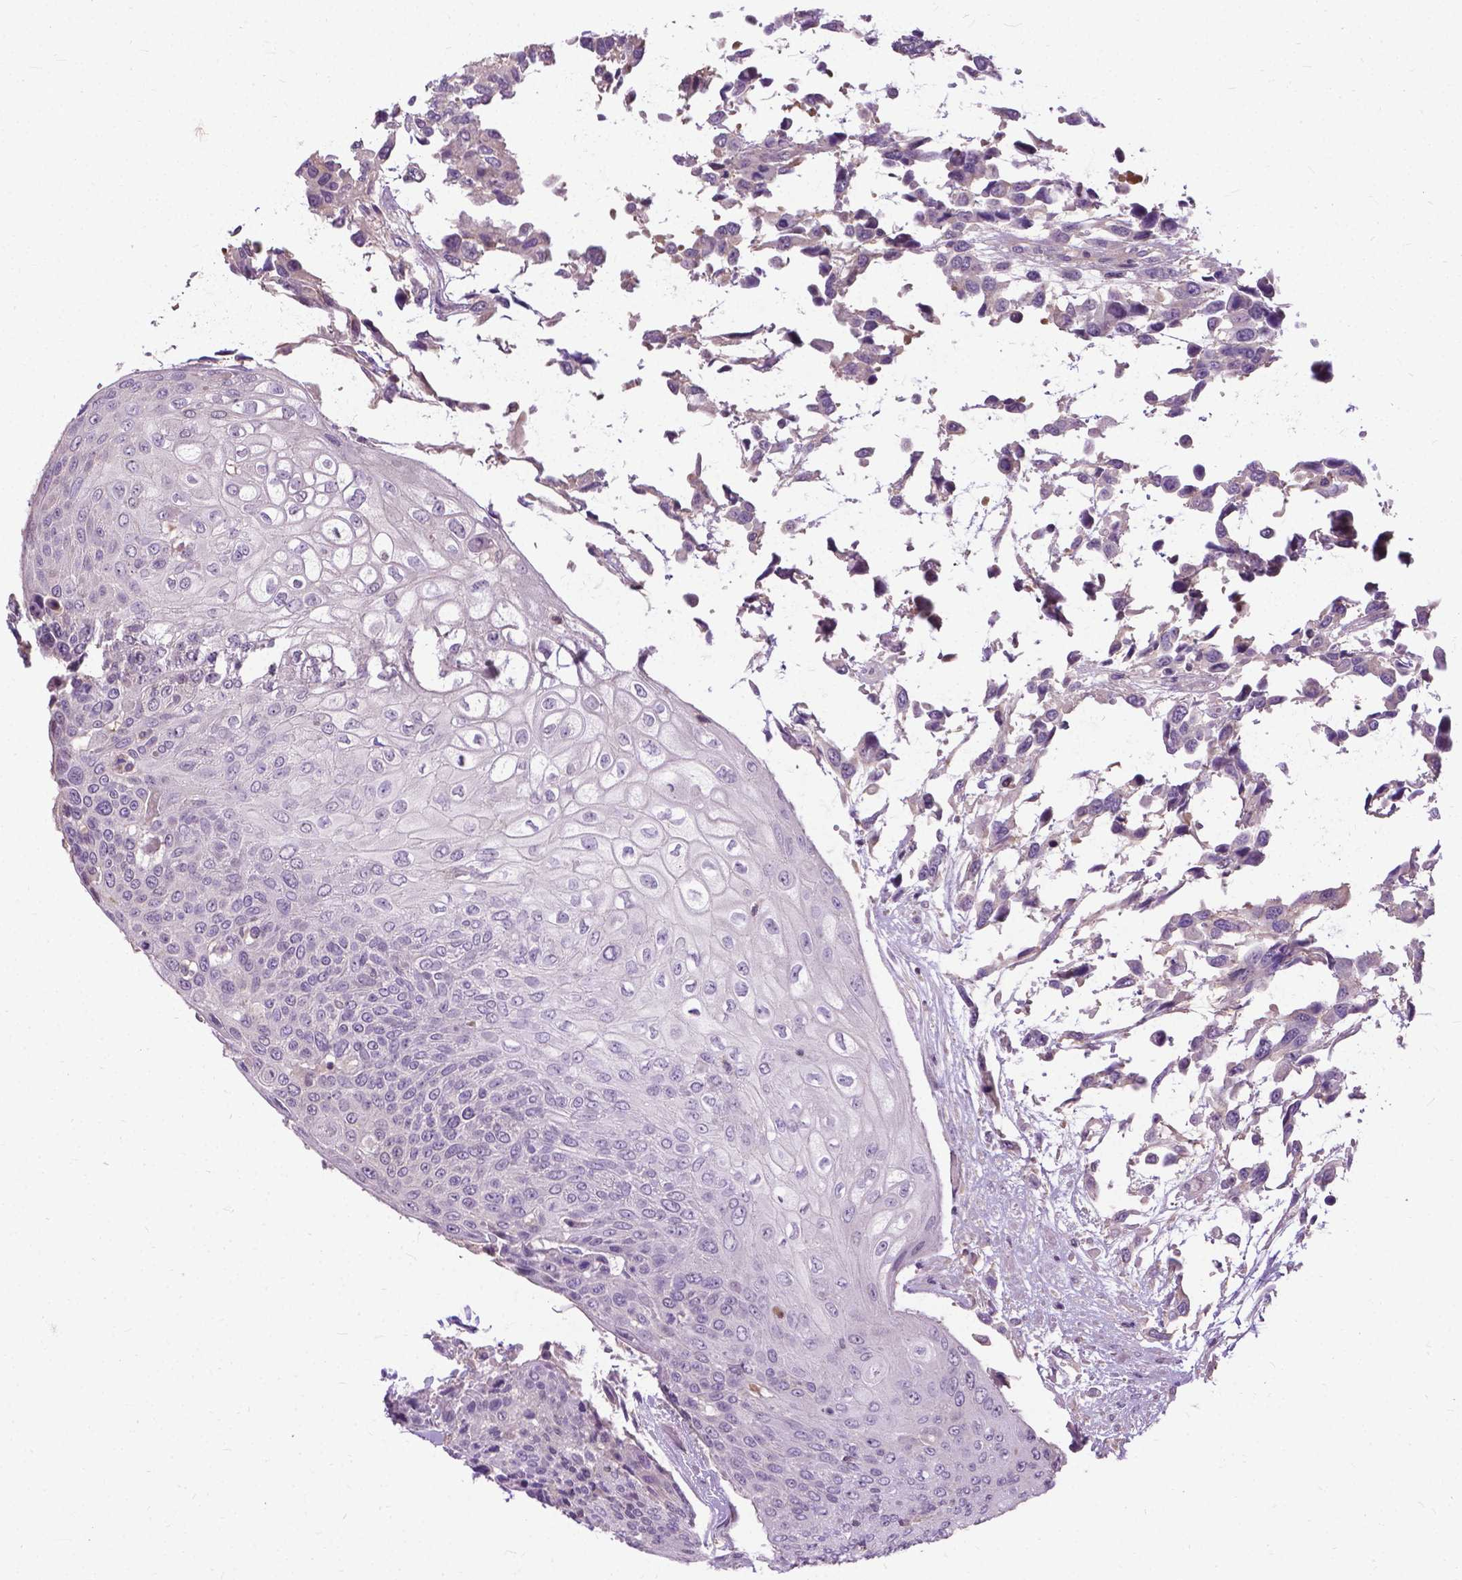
{"staining": {"intensity": "negative", "quantity": "none", "location": "none"}, "tissue": "urothelial cancer", "cell_type": "Tumor cells", "image_type": "cancer", "snomed": [{"axis": "morphology", "description": "Urothelial carcinoma, High grade"}, {"axis": "topography", "description": "Urinary bladder"}], "caption": "Protein analysis of urothelial cancer reveals no significant positivity in tumor cells.", "gene": "JAK3", "patient": {"sex": "female", "age": 70}}